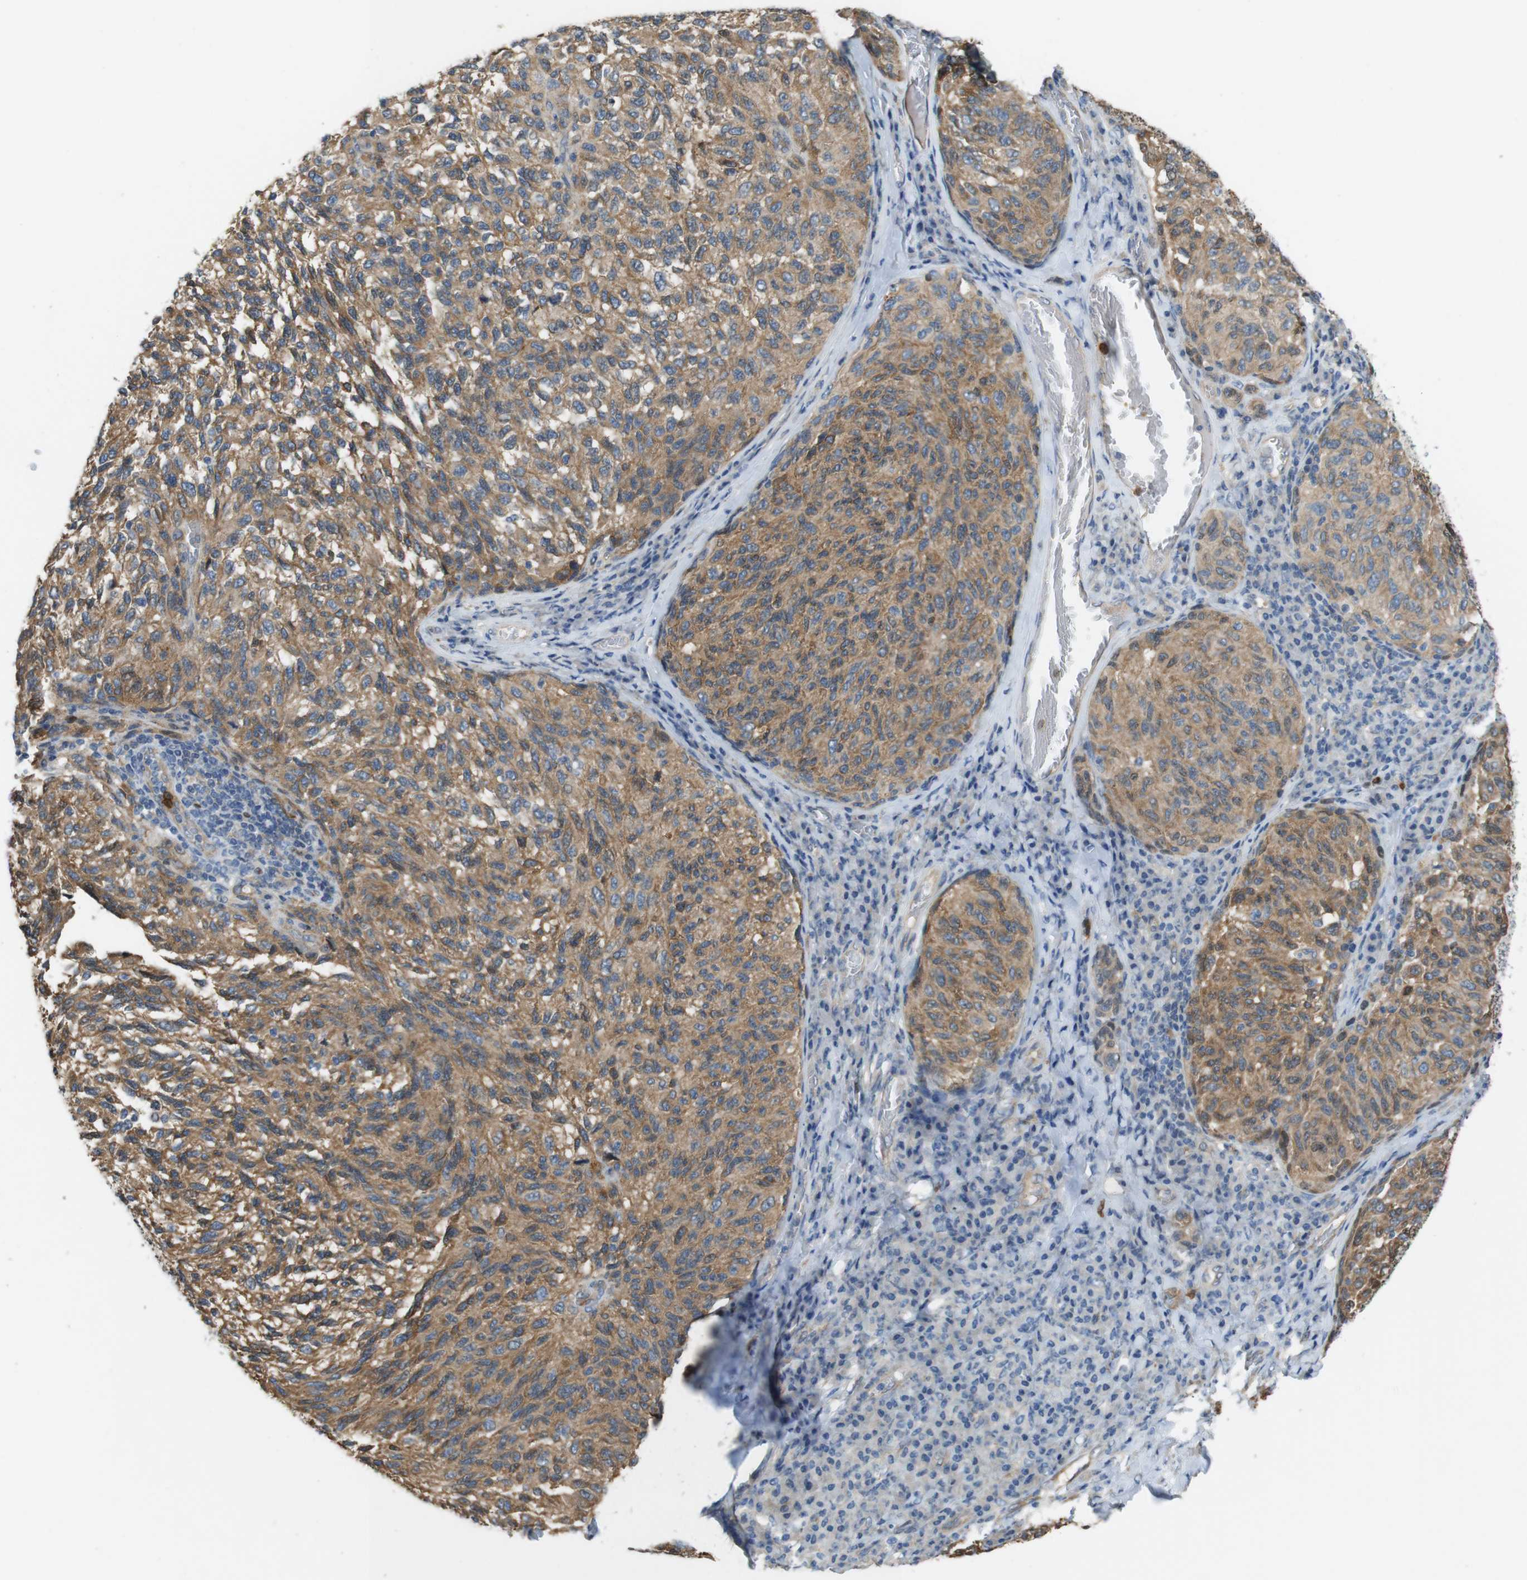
{"staining": {"intensity": "moderate", "quantity": ">75%", "location": "cytoplasmic/membranous"}, "tissue": "melanoma", "cell_type": "Tumor cells", "image_type": "cancer", "snomed": [{"axis": "morphology", "description": "Malignant melanoma, NOS"}, {"axis": "topography", "description": "Skin"}], "caption": "About >75% of tumor cells in malignant melanoma reveal moderate cytoplasmic/membranous protein expression as visualized by brown immunohistochemical staining.", "gene": "PCDH10", "patient": {"sex": "female", "age": 73}}